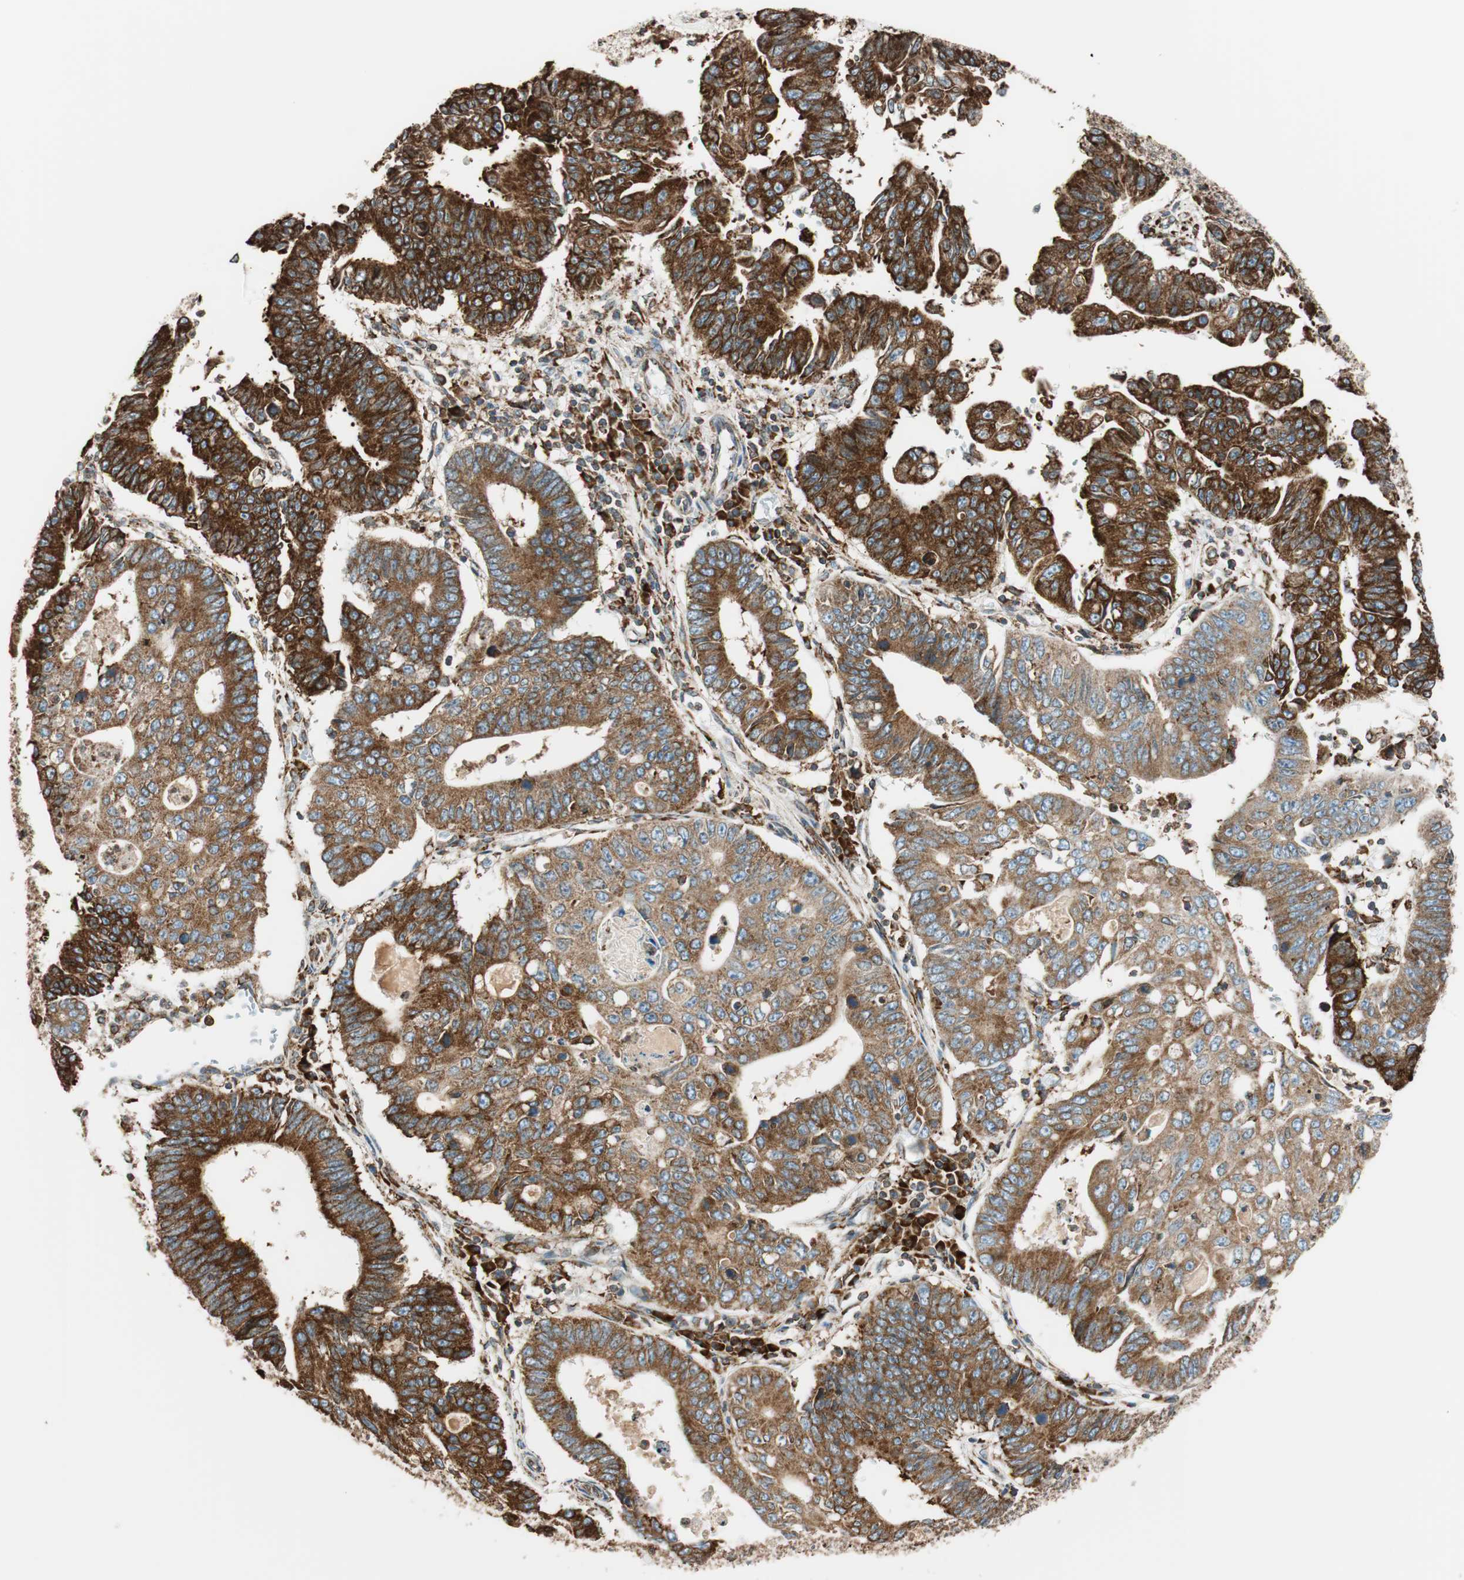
{"staining": {"intensity": "strong", "quantity": ">75%", "location": "cytoplasmic/membranous"}, "tissue": "stomach cancer", "cell_type": "Tumor cells", "image_type": "cancer", "snomed": [{"axis": "morphology", "description": "Adenocarcinoma, NOS"}, {"axis": "topography", "description": "Stomach"}], "caption": "The immunohistochemical stain labels strong cytoplasmic/membranous expression in tumor cells of adenocarcinoma (stomach) tissue. (Stains: DAB in brown, nuclei in blue, Microscopy: brightfield microscopy at high magnification).", "gene": "PRKCSH", "patient": {"sex": "male", "age": 59}}